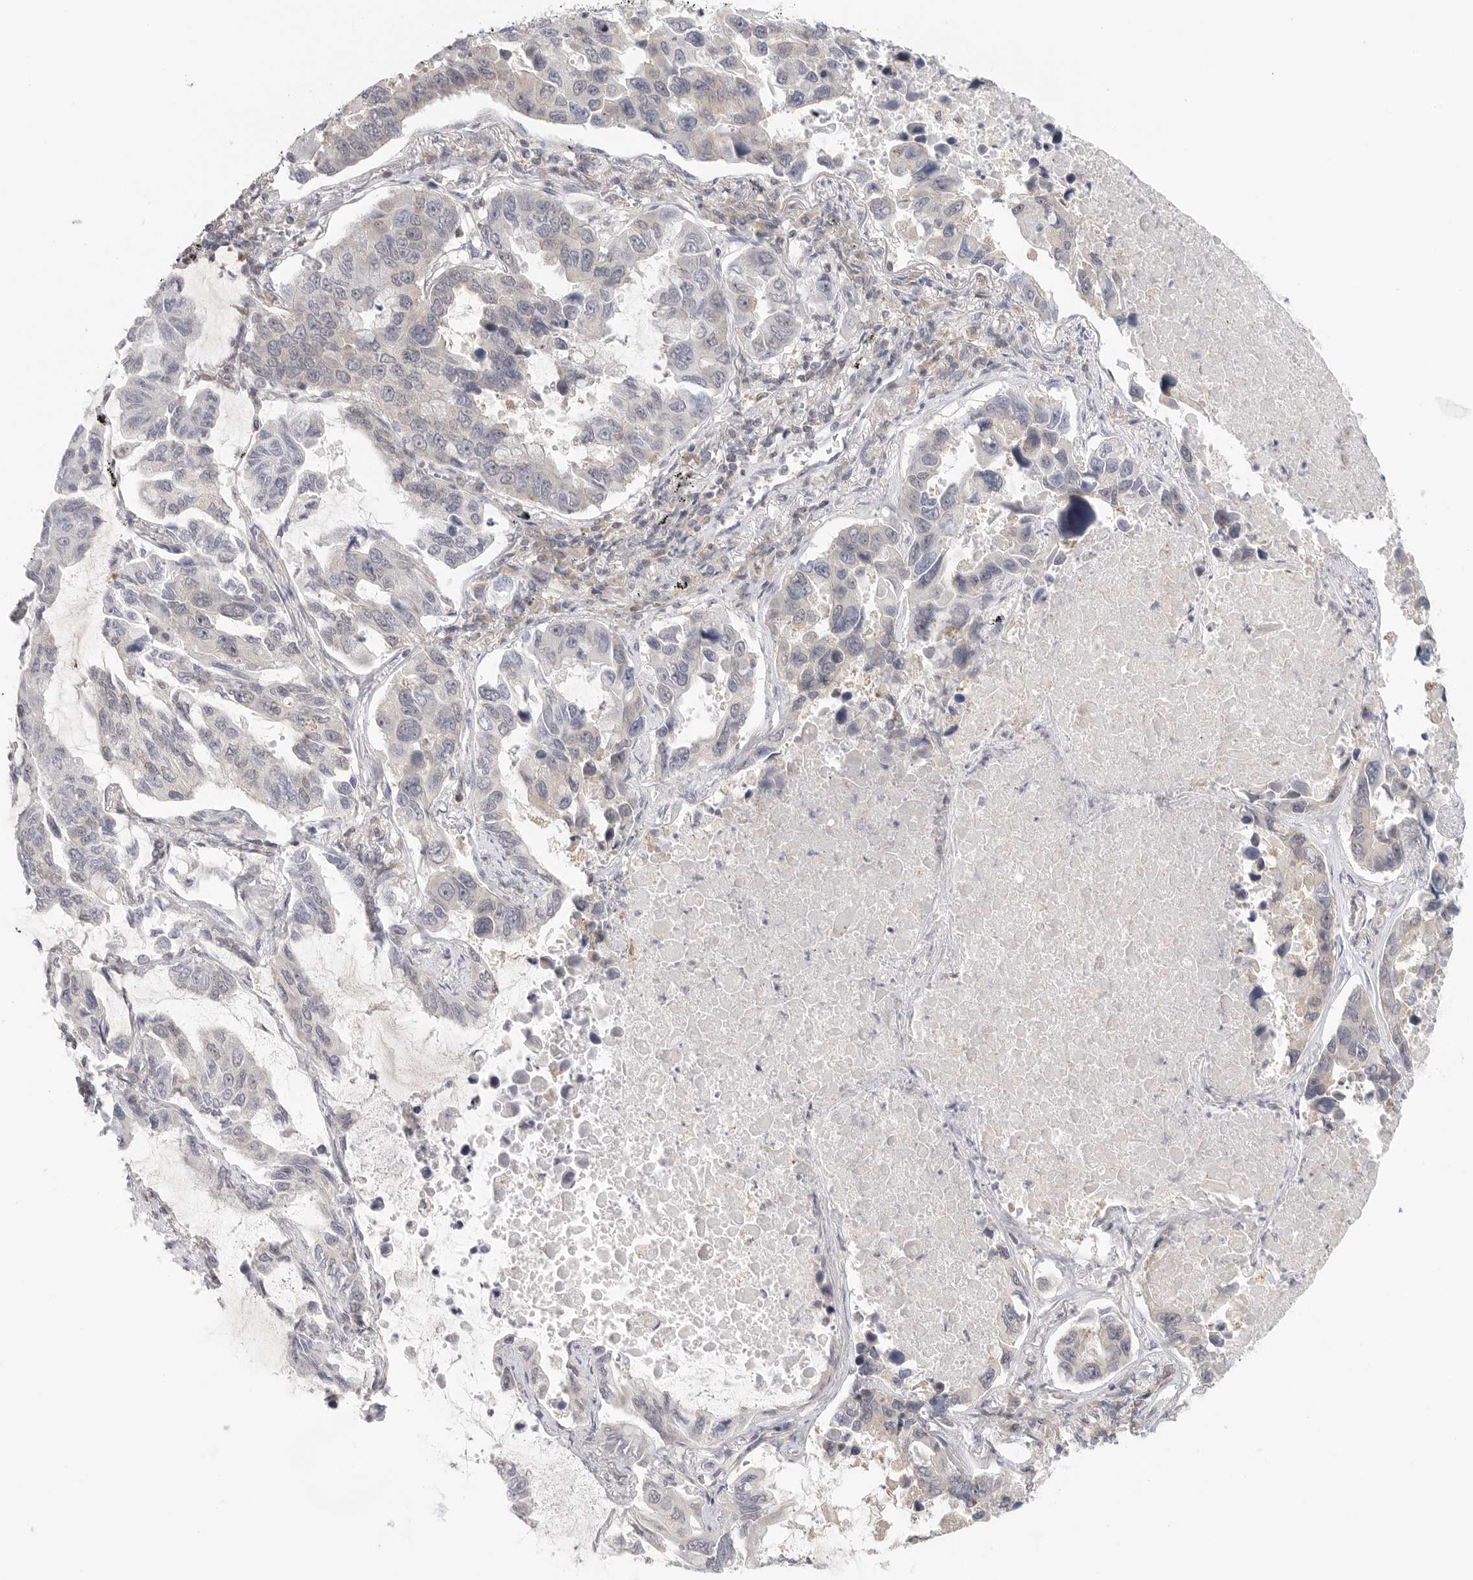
{"staining": {"intensity": "negative", "quantity": "none", "location": "none"}, "tissue": "lung cancer", "cell_type": "Tumor cells", "image_type": "cancer", "snomed": [{"axis": "morphology", "description": "Adenocarcinoma, NOS"}, {"axis": "topography", "description": "Lung"}], "caption": "This image is of lung adenocarcinoma stained with IHC to label a protein in brown with the nuclei are counter-stained blue. There is no expression in tumor cells. (Stains: DAB (3,3'-diaminobenzidine) immunohistochemistry with hematoxylin counter stain, Microscopy: brightfield microscopy at high magnification).", "gene": "HDAC6", "patient": {"sex": "male", "age": 64}}